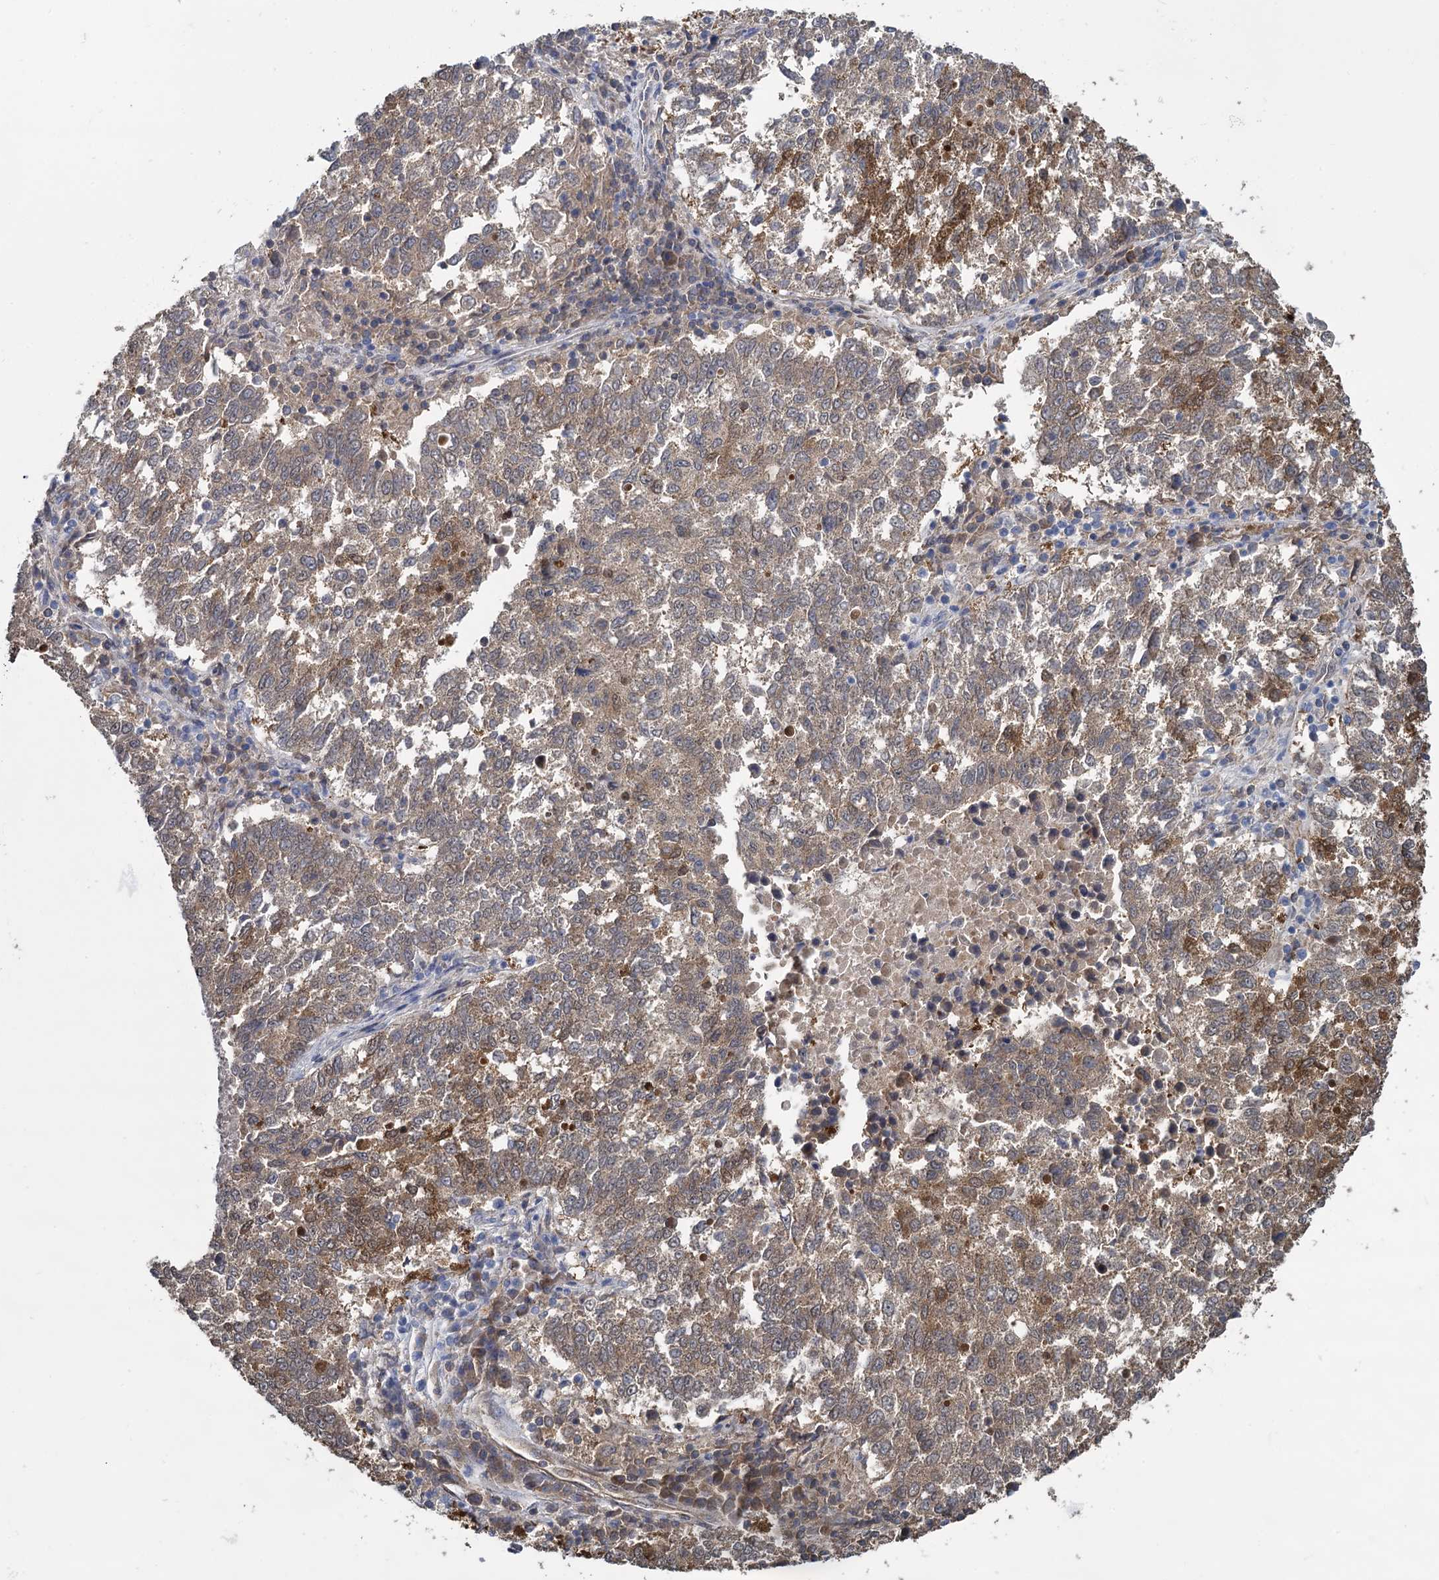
{"staining": {"intensity": "moderate", "quantity": ">75%", "location": "cytoplasmic/membranous"}, "tissue": "lung cancer", "cell_type": "Tumor cells", "image_type": "cancer", "snomed": [{"axis": "morphology", "description": "Squamous cell carcinoma, NOS"}, {"axis": "topography", "description": "Lung"}], "caption": "An immunohistochemistry (IHC) histopathology image of neoplastic tissue is shown. Protein staining in brown shows moderate cytoplasmic/membranous positivity in lung squamous cell carcinoma within tumor cells.", "gene": "GSTM2", "patient": {"sex": "male", "age": 73}}